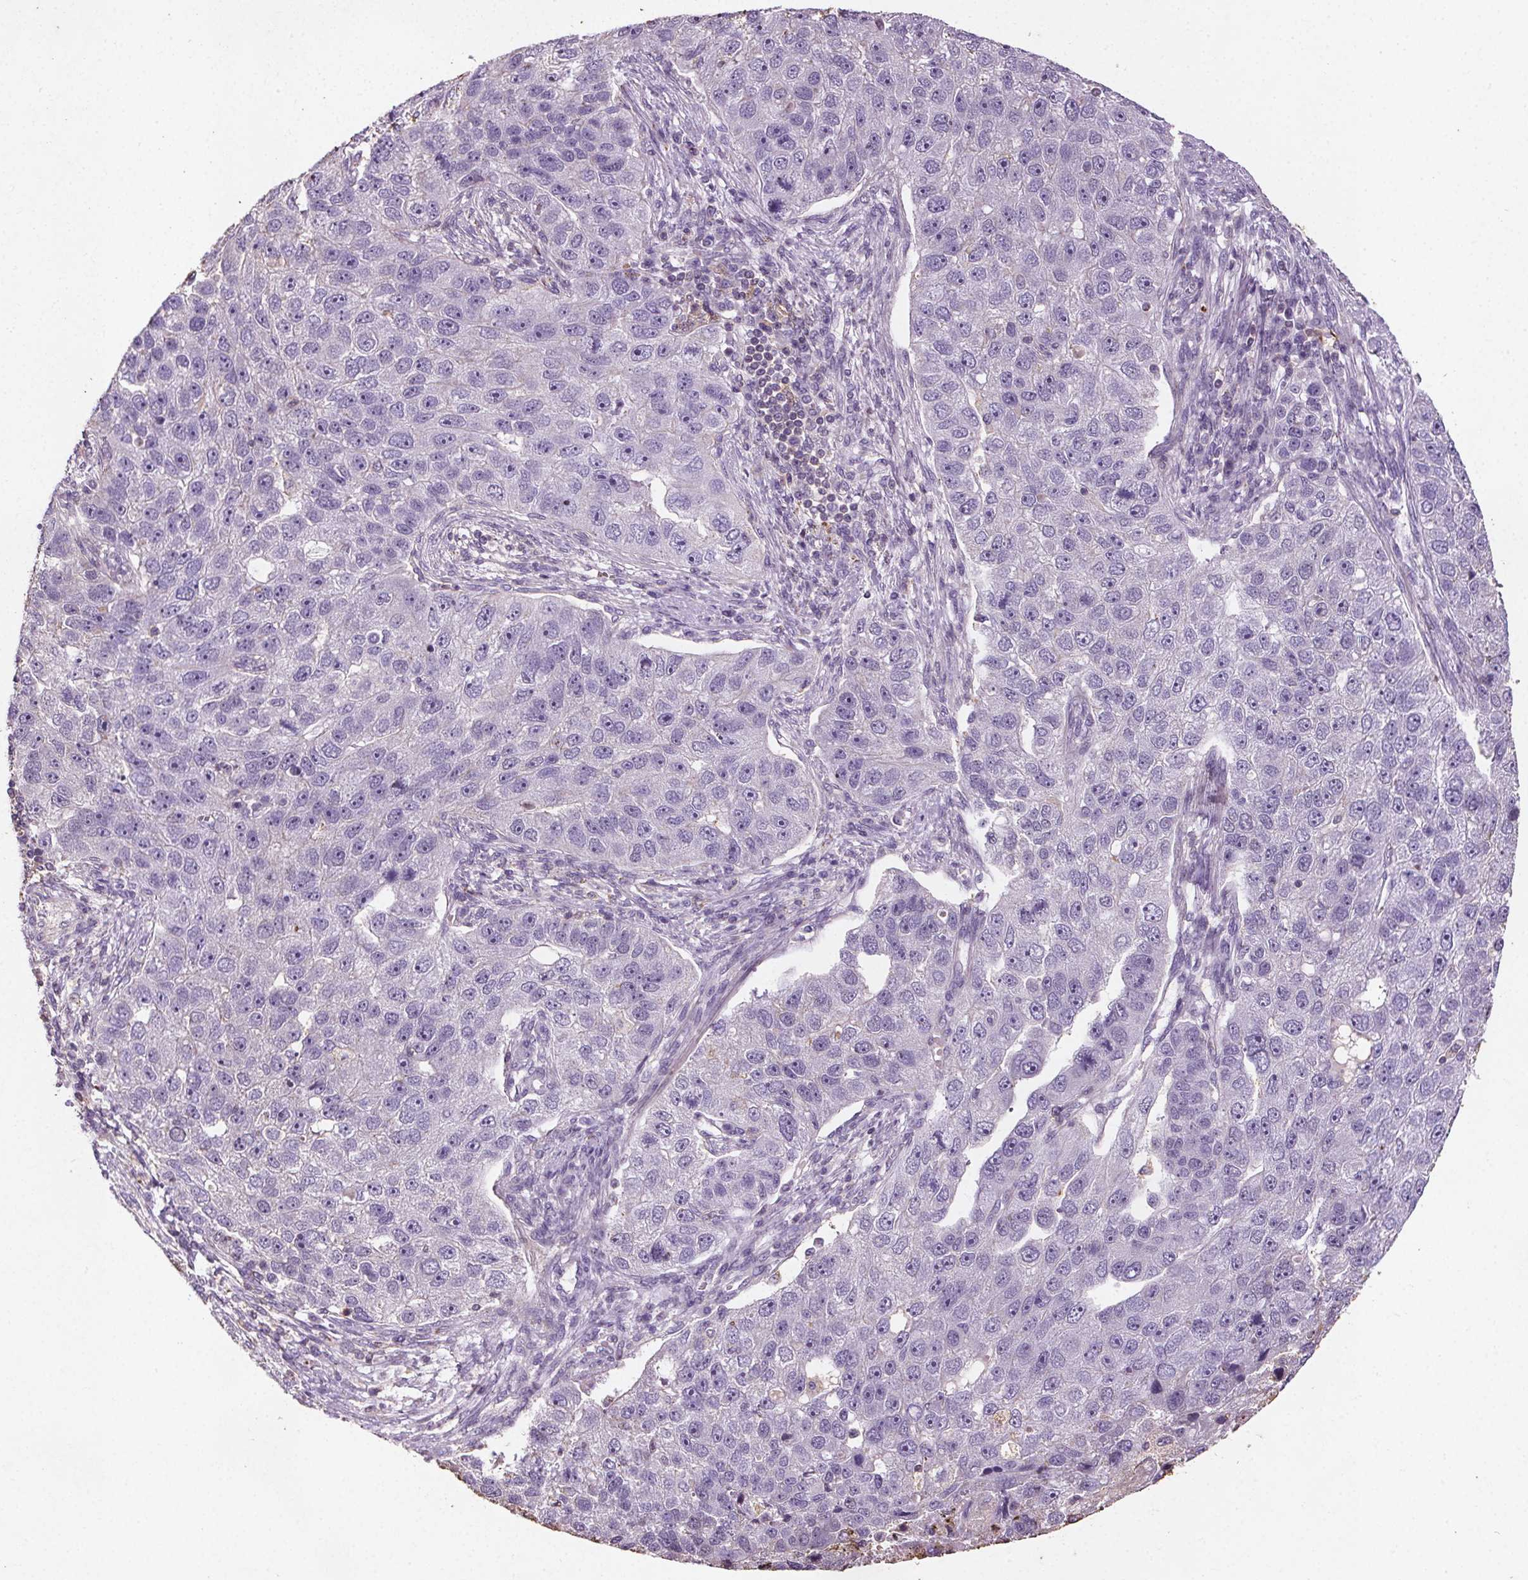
{"staining": {"intensity": "negative", "quantity": "none", "location": "none"}, "tissue": "pancreatic cancer", "cell_type": "Tumor cells", "image_type": "cancer", "snomed": [{"axis": "morphology", "description": "Adenocarcinoma, NOS"}, {"axis": "topography", "description": "Pancreas"}], "caption": "This is a image of immunohistochemistry (IHC) staining of pancreatic cancer (adenocarcinoma), which shows no staining in tumor cells. (Brightfield microscopy of DAB immunohistochemistry at high magnification).", "gene": "C19orf84", "patient": {"sex": "female", "age": 61}}